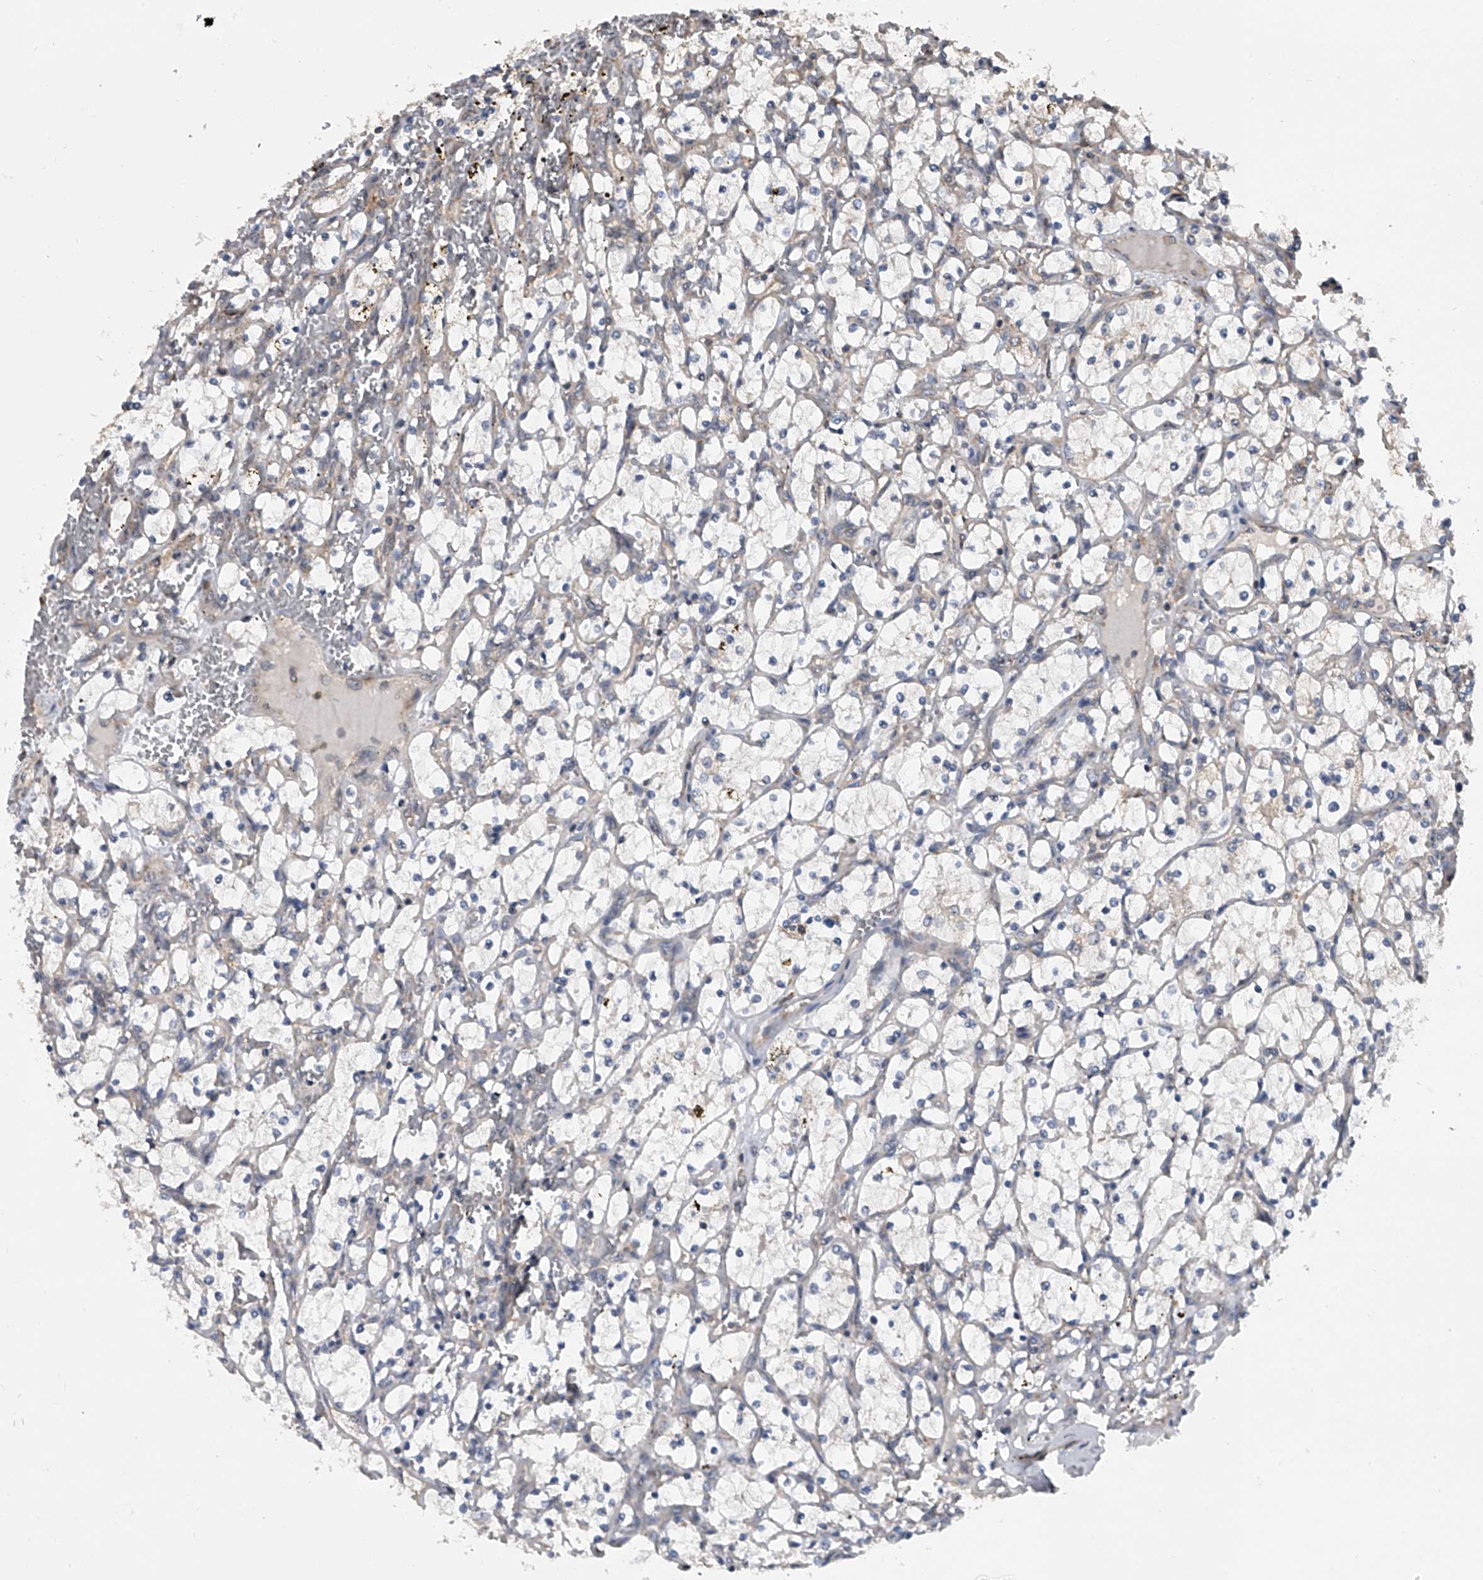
{"staining": {"intensity": "negative", "quantity": "none", "location": "none"}, "tissue": "renal cancer", "cell_type": "Tumor cells", "image_type": "cancer", "snomed": [{"axis": "morphology", "description": "Adenocarcinoma, NOS"}, {"axis": "topography", "description": "Kidney"}], "caption": "DAB (3,3'-diaminobenzidine) immunohistochemical staining of human renal adenocarcinoma shows no significant positivity in tumor cells. The staining was performed using DAB (3,3'-diaminobenzidine) to visualize the protein expression in brown, while the nuclei were stained in blue with hematoxylin (Magnification: 20x).", "gene": "GEMIN8", "patient": {"sex": "female", "age": 69}}